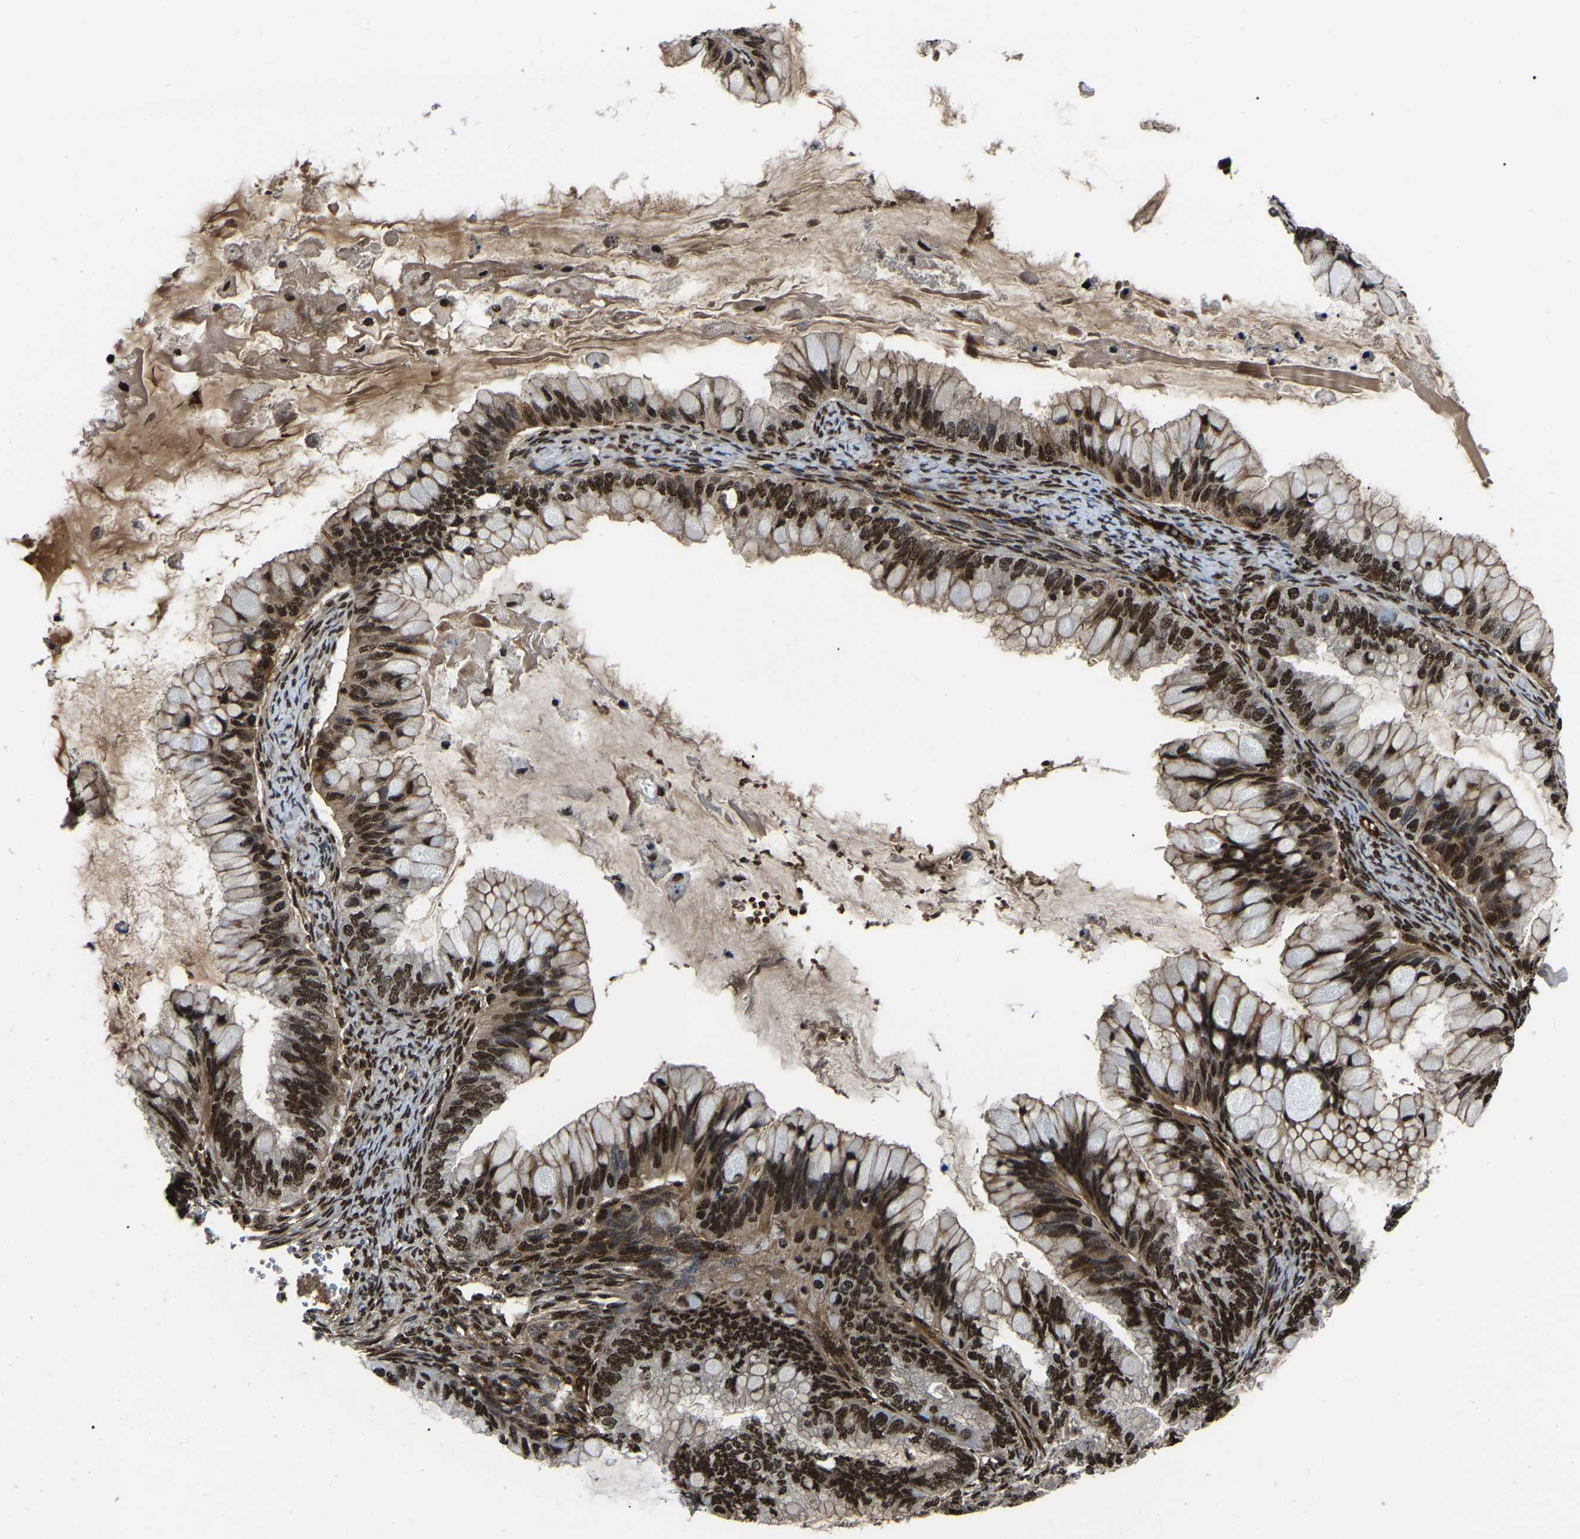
{"staining": {"intensity": "strong", "quantity": ">75%", "location": "nuclear"}, "tissue": "ovarian cancer", "cell_type": "Tumor cells", "image_type": "cancer", "snomed": [{"axis": "morphology", "description": "Cystadenocarcinoma, mucinous, NOS"}, {"axis": "topography", "description": "Ovary"}], "caption": "Immunohistochemistry (IHC) staining of ovarian mucinous cystadenocarcinoma, which shows high levels of strong nuclear expression in about >75% of tumor cells indicating strong nuclear protein positivity. The staining was performed using DAB (3,3'-diaminobenzidine) (brown) for protein detection and nuclei were counterstained in hematoxylin (blue).", "gene": "TRIM35", "patient": {"sex": "female", "age": 80}}